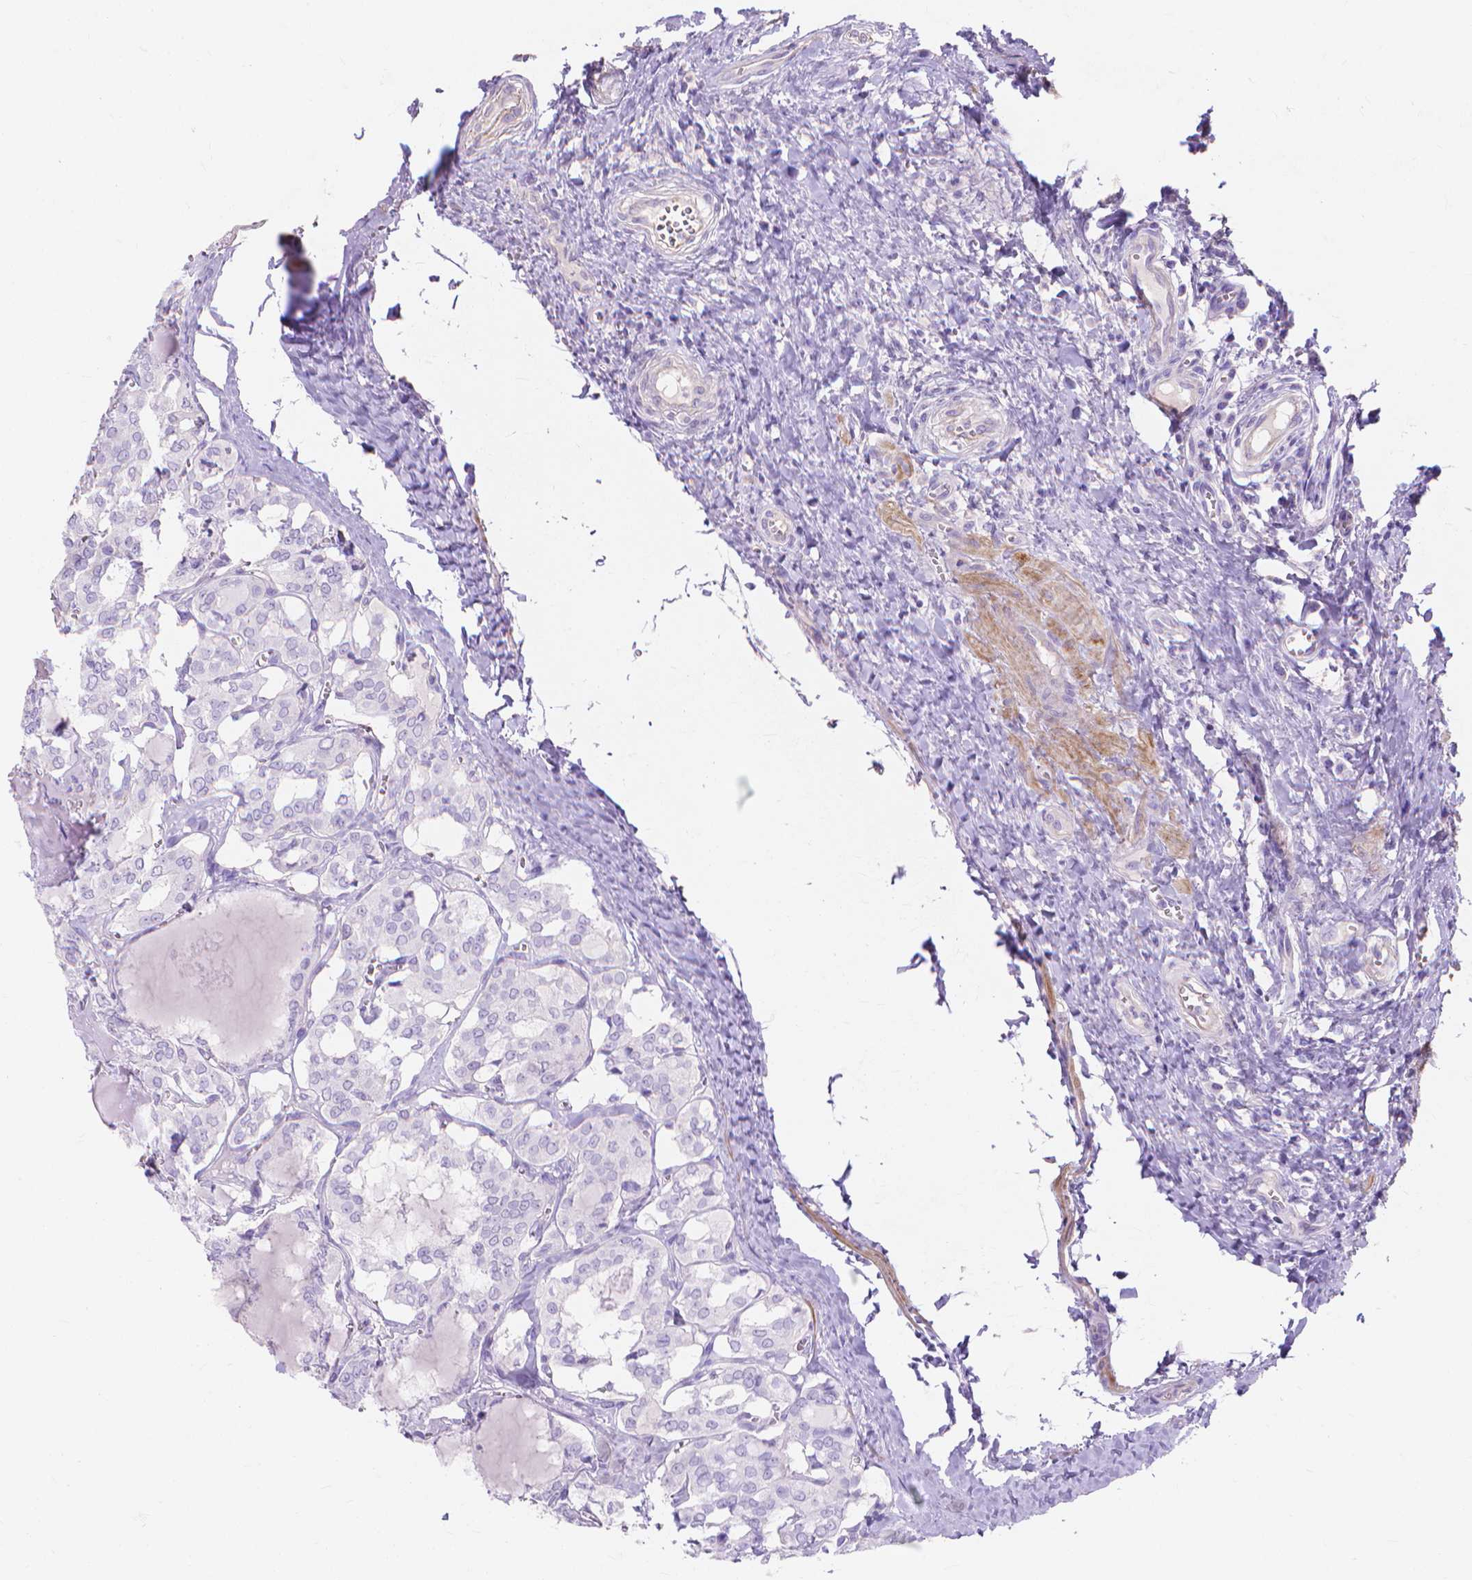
{"staining": {"intensity": "negative", "quantity": "none", "location": "none"}, "tissue": "thyroid cancer", "cell_type": "Tumor cells", "image_type": "cancer", "snomed": [{"axis": "morphology", "description": "Papillary adenocarcinoma, NOS"}, {"axis": "topography", "description": "Thyroid gland"}], "caption": "IHC micrograph of thyroid cancer (papillary adenocarcinoma) stained for a protein (brown), which exhibits no expression in tumor cells. (DAB immunohistochemistry (IHC), high magnification).", "gene": "MBLAC1", "patient": {"sex": "female", "age": 41}}